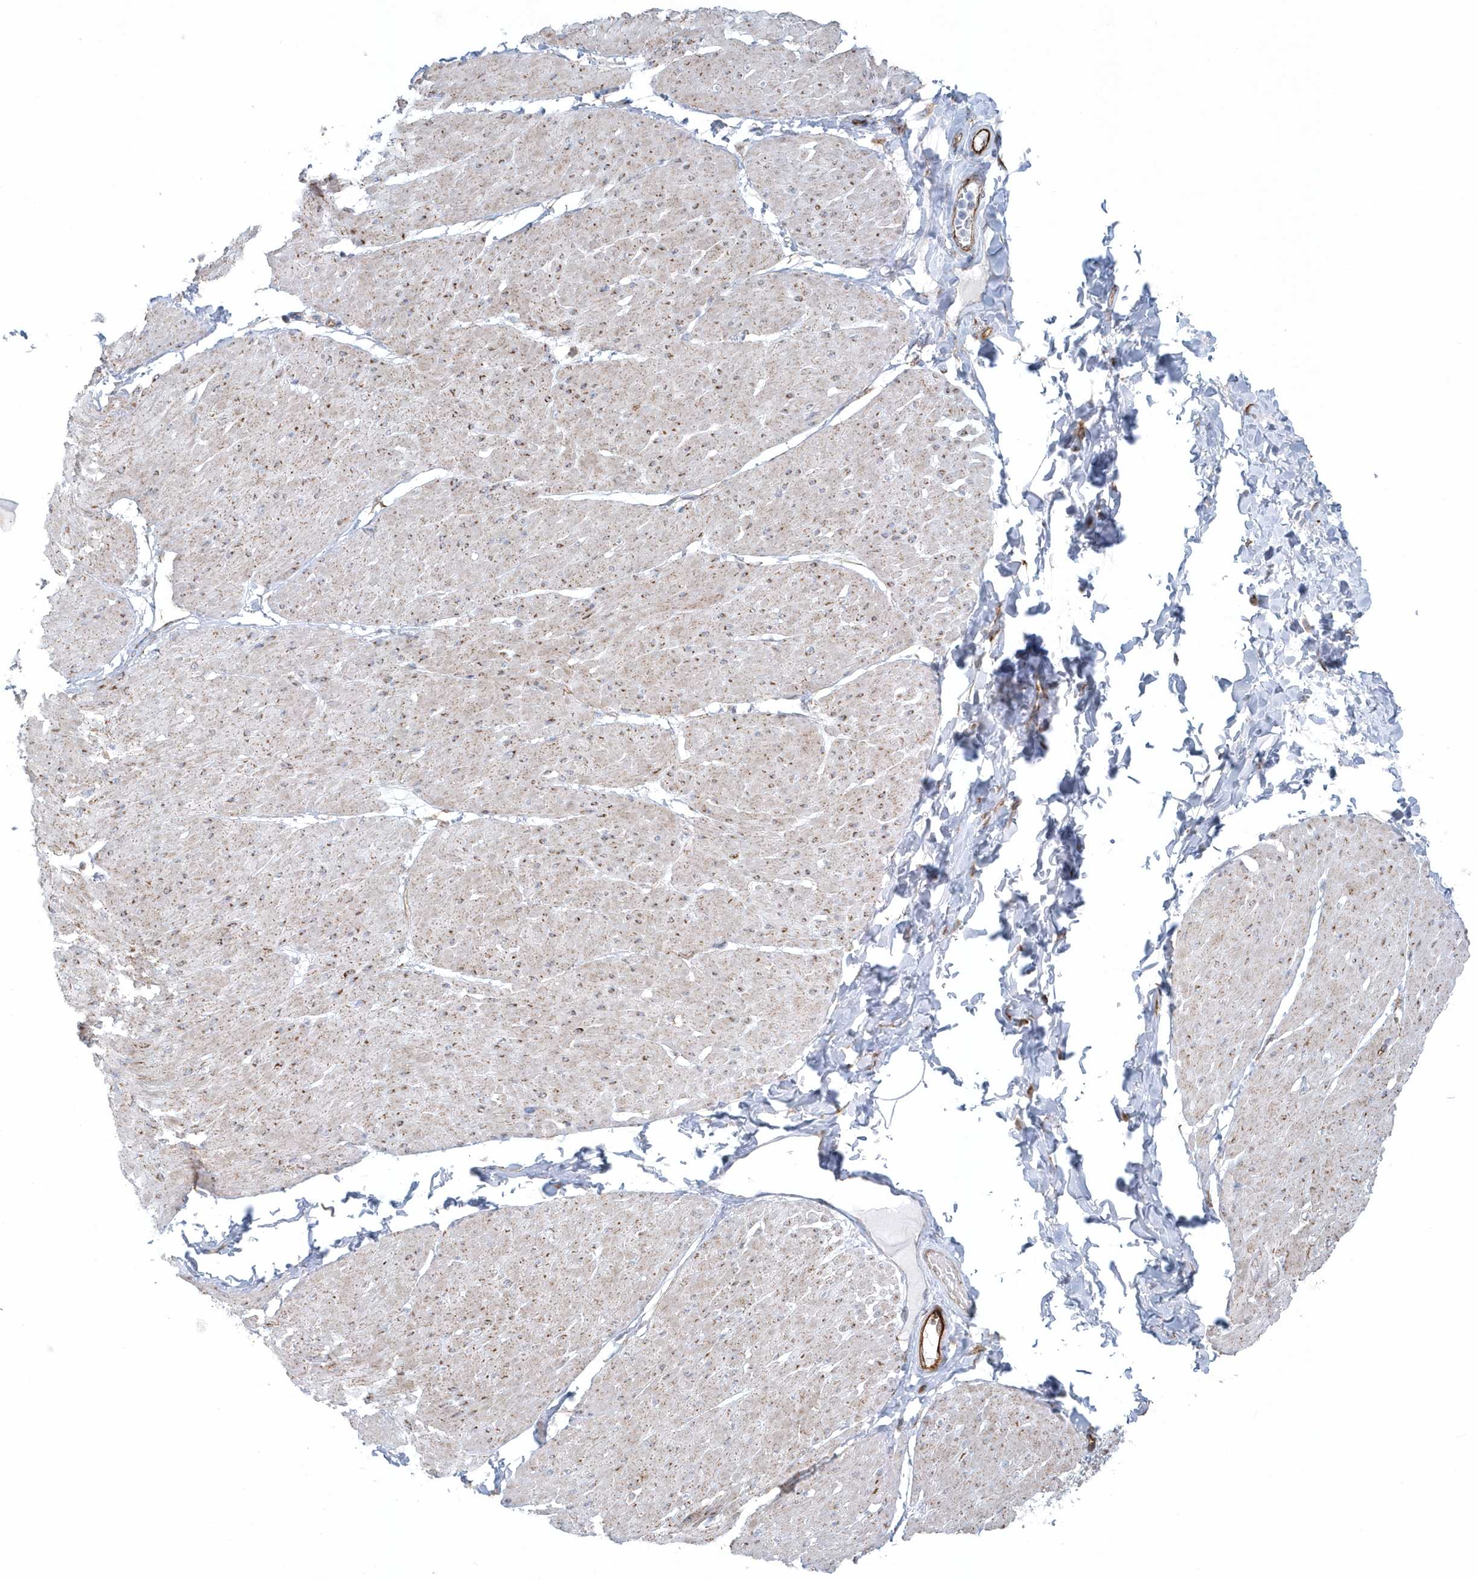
{"staining": {"intensity": "weak", "quantity": "<25%", "location": "cytoplasmic/membranous"}, "tissue": "smooth muscle", "cell_type": "Smooth muscle cells", "image_type": "normal", "snomed": [{"axis": "morphology", "description": "Urothelial carcinoma, High grade"}, {"axis": "topography", "description": "Urinary bladder"}], "caption": "Immunohistochemistry of benign smooth muscle reveals no positivity in smooth muscle cells.", "gene": "GPR152", "patient": {"sex": "male", "age": 46}}